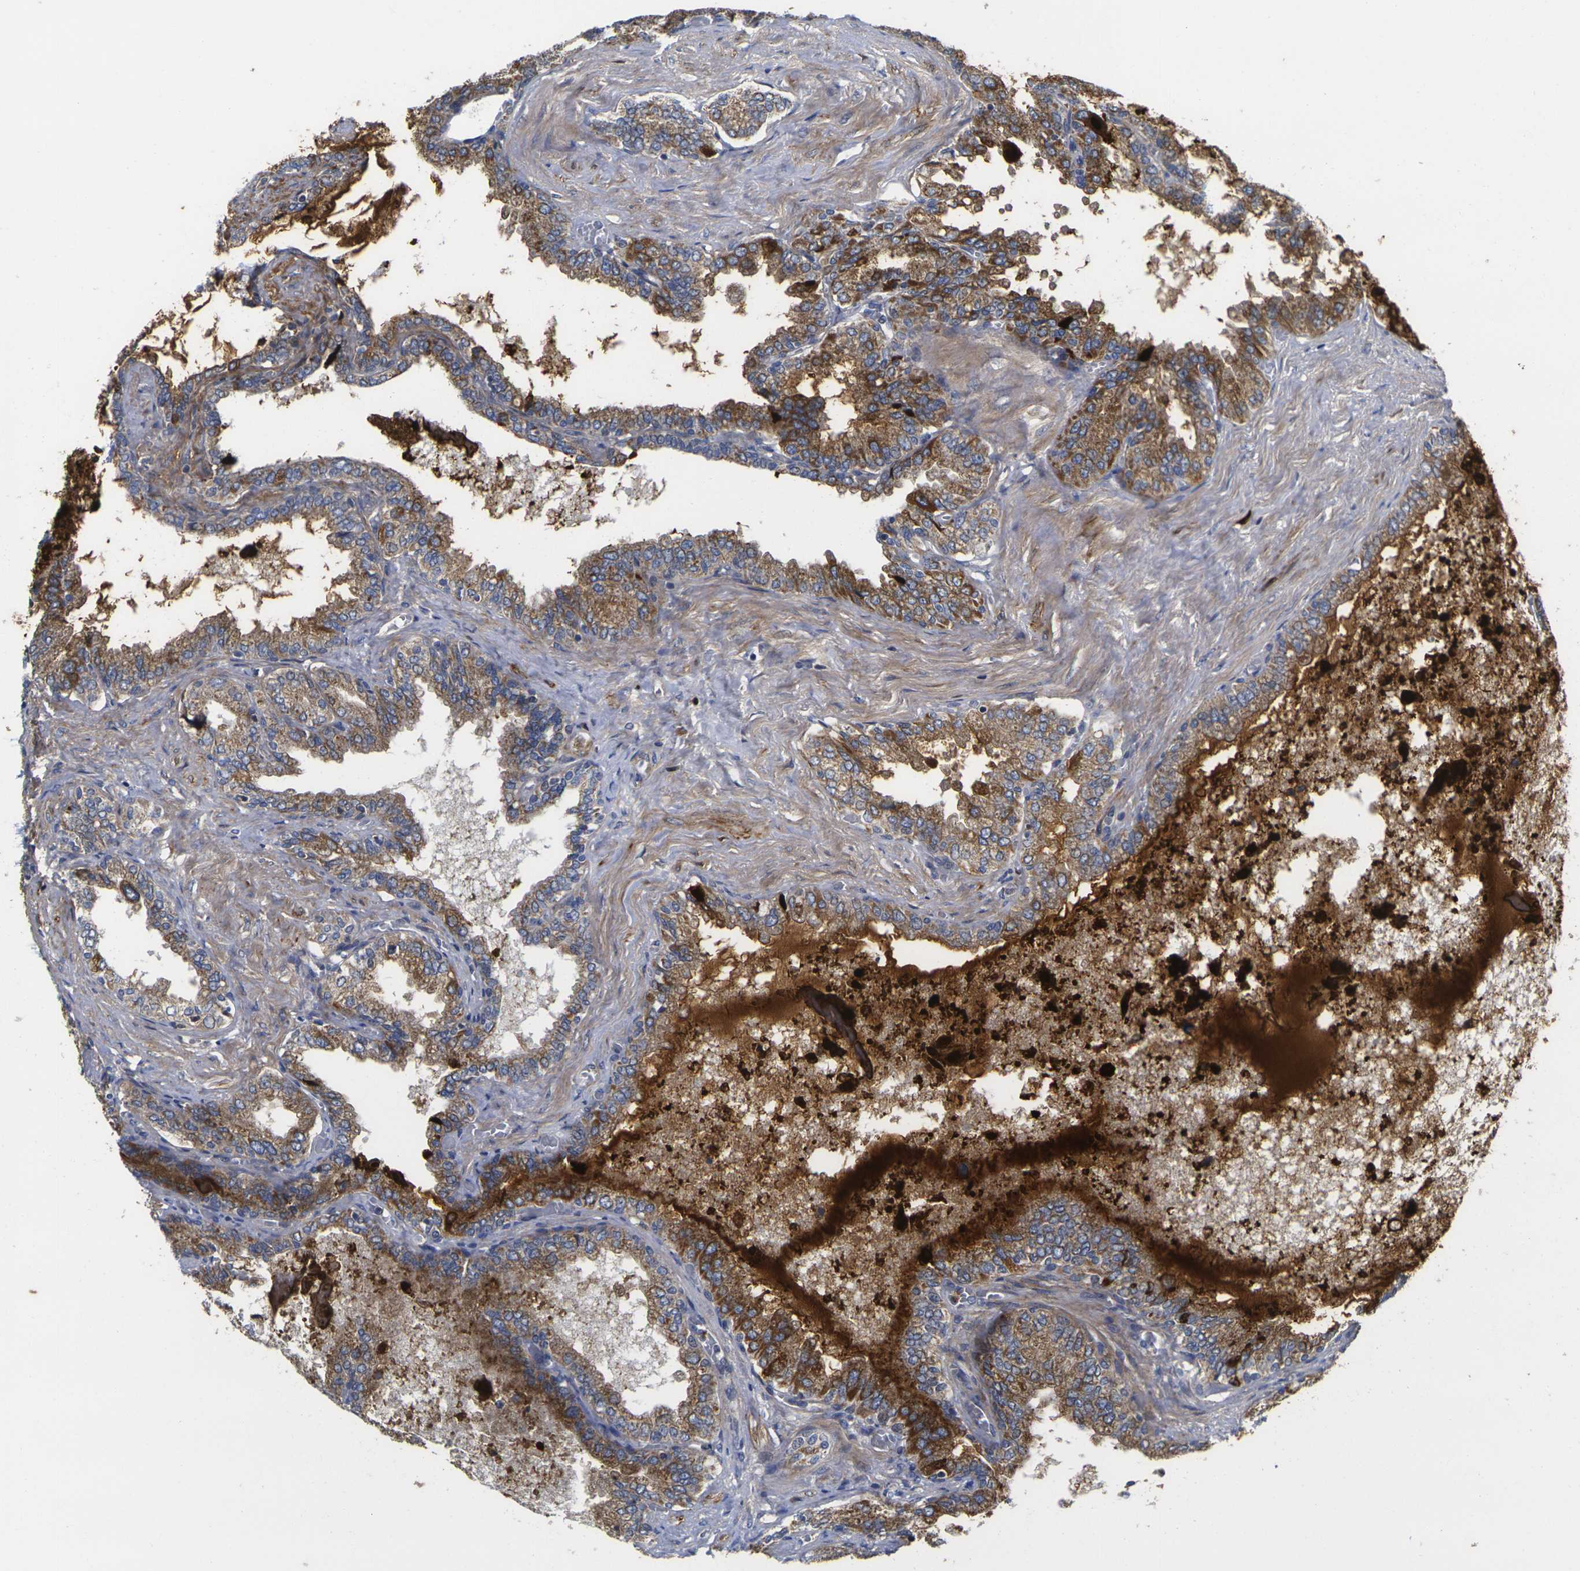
{"staining": {"intensity": "strong", "quantity": ">75%", "location": "cytoplasmic/membranous"}, "tissue": "seminal vesicle", "cell_type": "Glandular cells", "image_type": "normal", "snomed": [{"axis": "morphology", "description": "Normal tissue, NOS"}, {"axis": "topography", "description": "Seminal veicle"}], "caption": "Unremarkable seminal vesicle reveals strong cytoplasmic/membranous expression in about >75% of glandular cells.", "gene": "P2RY11", "patient": {"sex": "male", "age": 46}}